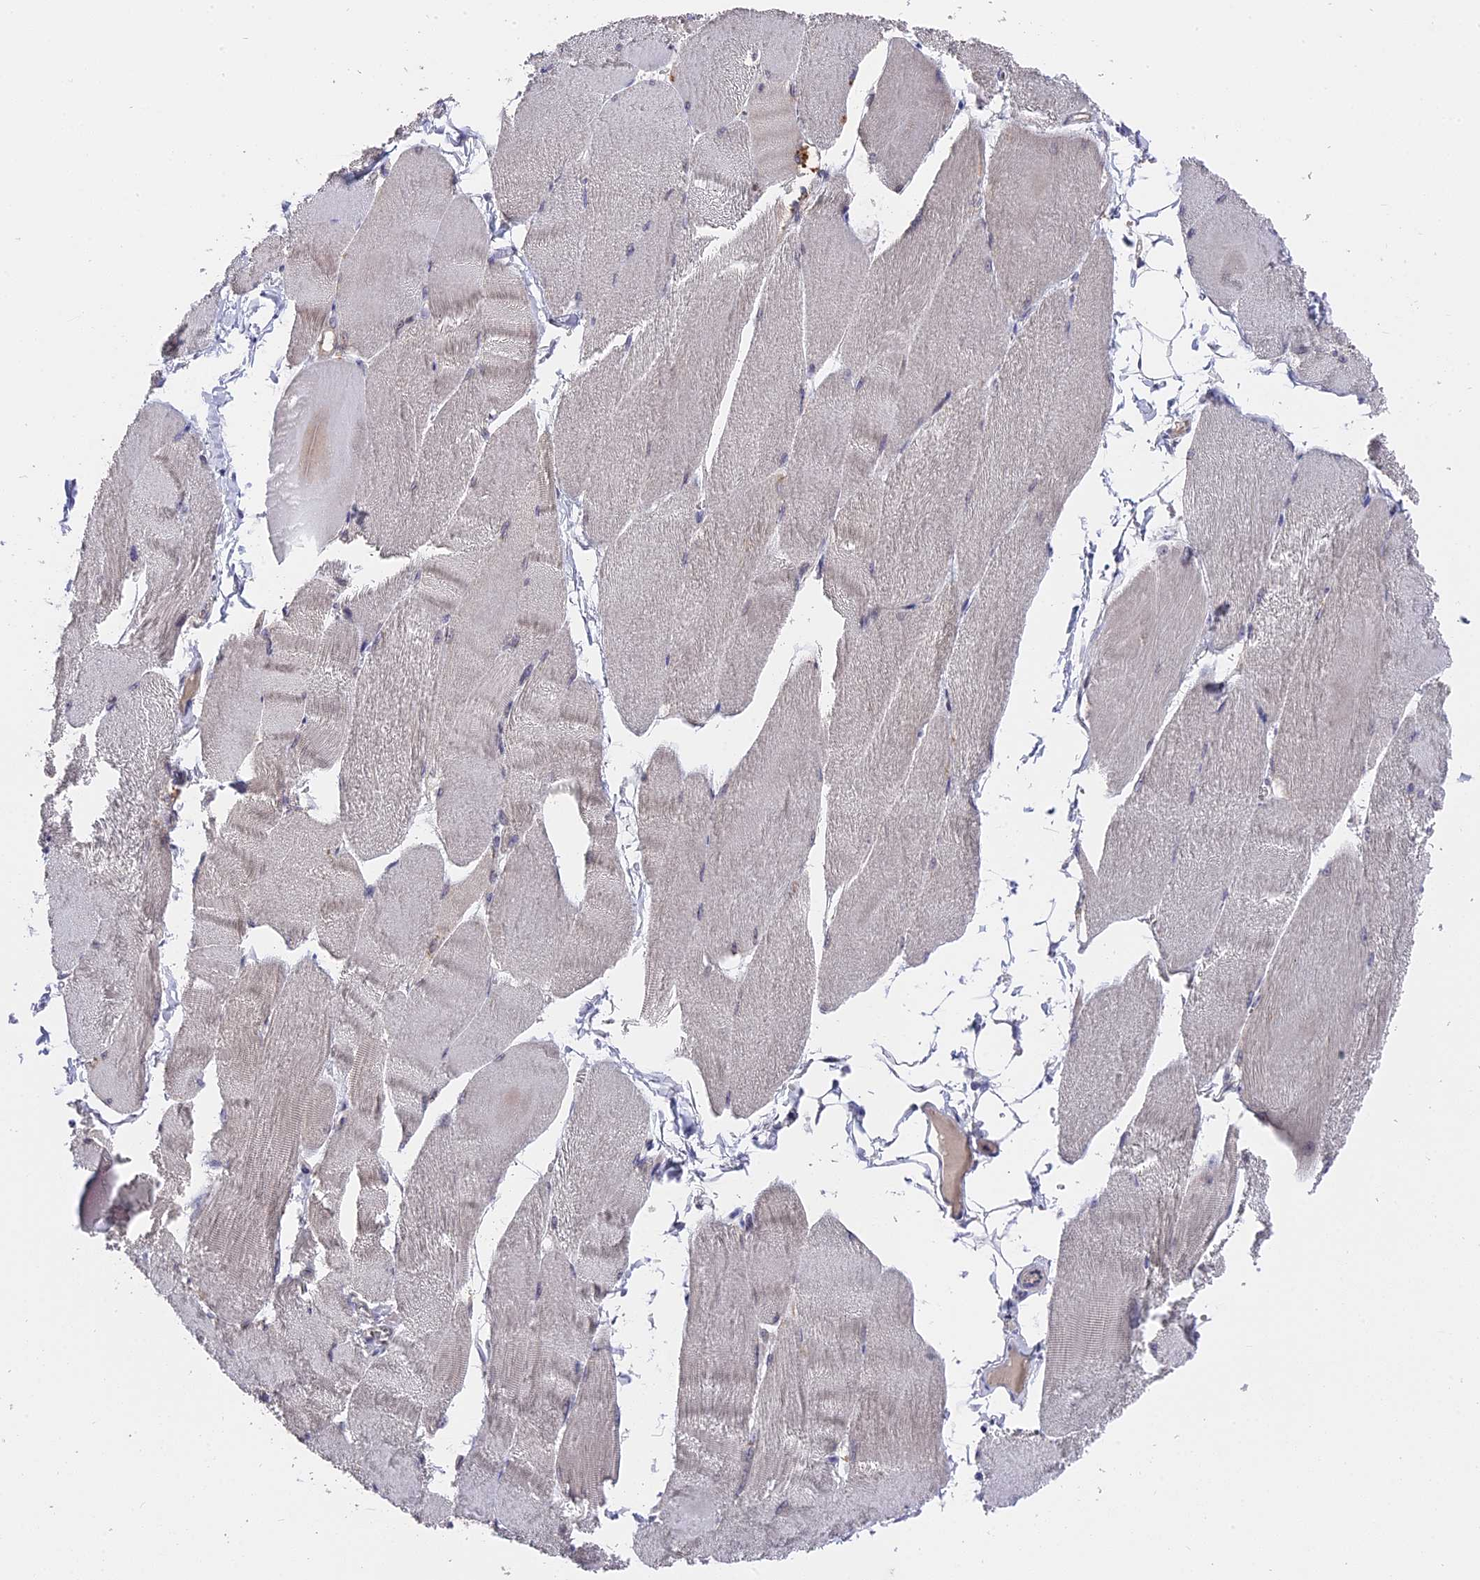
{"staining": {"intensity": "weak", "quantity": "<25%", "location": "cytoplasmic/membranous"}, "tissue": "skeletal muscle", "cell_type": "Myocytes", "image_type": "normal", "snomed": [{"axis": "morphology", "description": "Normal tissue, NOS"}, {"axis": "morphology", "description": "Basal cell carcinoma"}, {"axis": "topography", "description": "Skeletal muscle"}], "caption": "An immunohistochemistry (IHC) histopathology image of normal skeletal muscle is shown. There is no staining in myocytes of skeletal muscle. (DAB IHC with hematoxylin counter stain).", "gene": "ZCCHC2", "patient": {"sex": "female", "age": 64}}